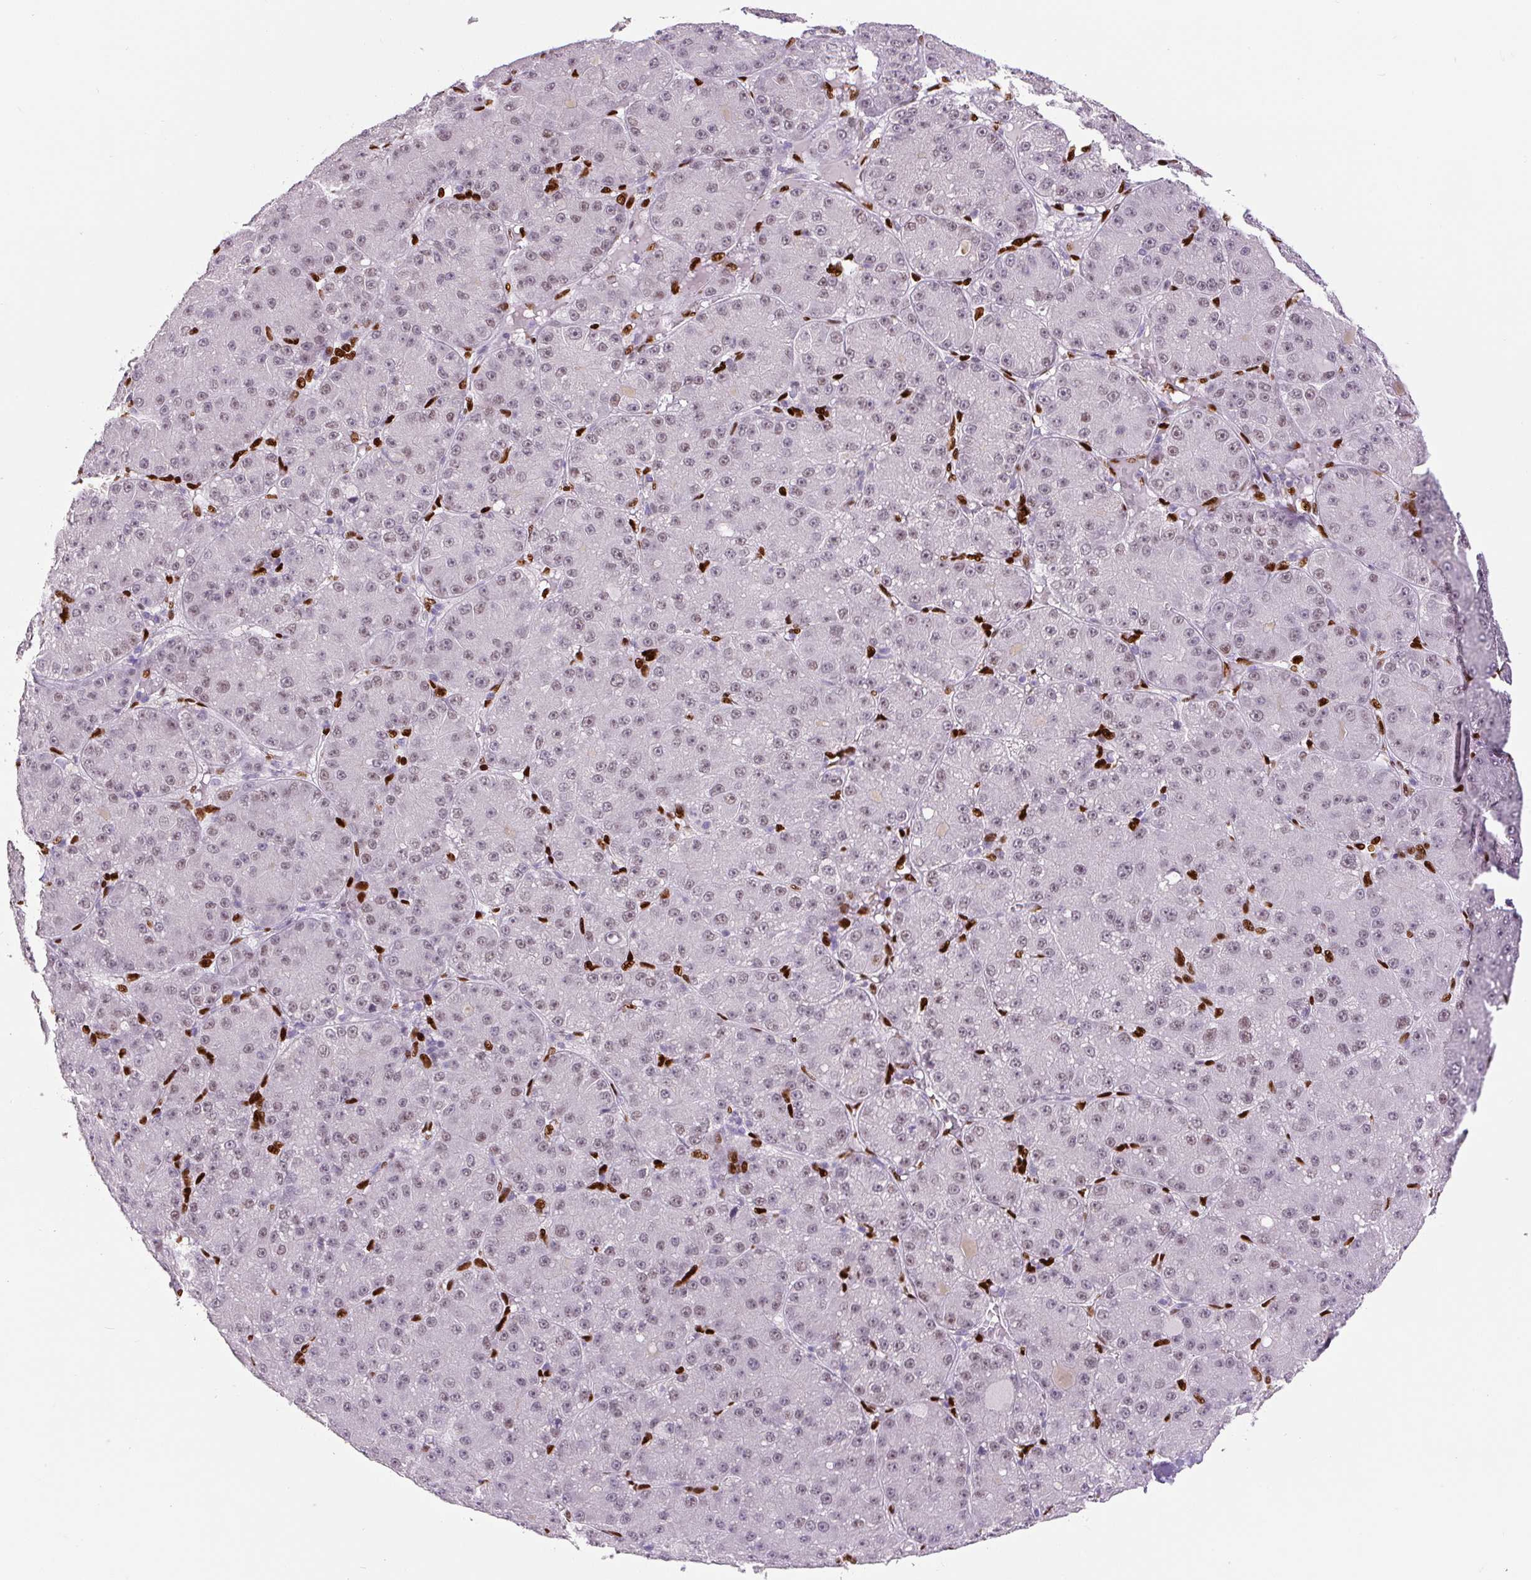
{"staining": {"intensity": "weak", "quantity": ">75%", "location": "nuclear"}, "tissue": "liver cancer", "cell_type": "Tumor cells", "image_type": "cancer", "snomed": [{"axis": "morphology", "description": "Carcinoma, Hepatocellular, NOS"}, {"axis": "topography", "description": "Liver"}], "caption": "A high-resolution image shows IHC staining of liver cancer (hepatocellular carcinoma), which shows weak nuclear positivity in about >75% of tumor cells.", "gene": "ZEB1", "patient": {"sex": "male", "age": 67}}